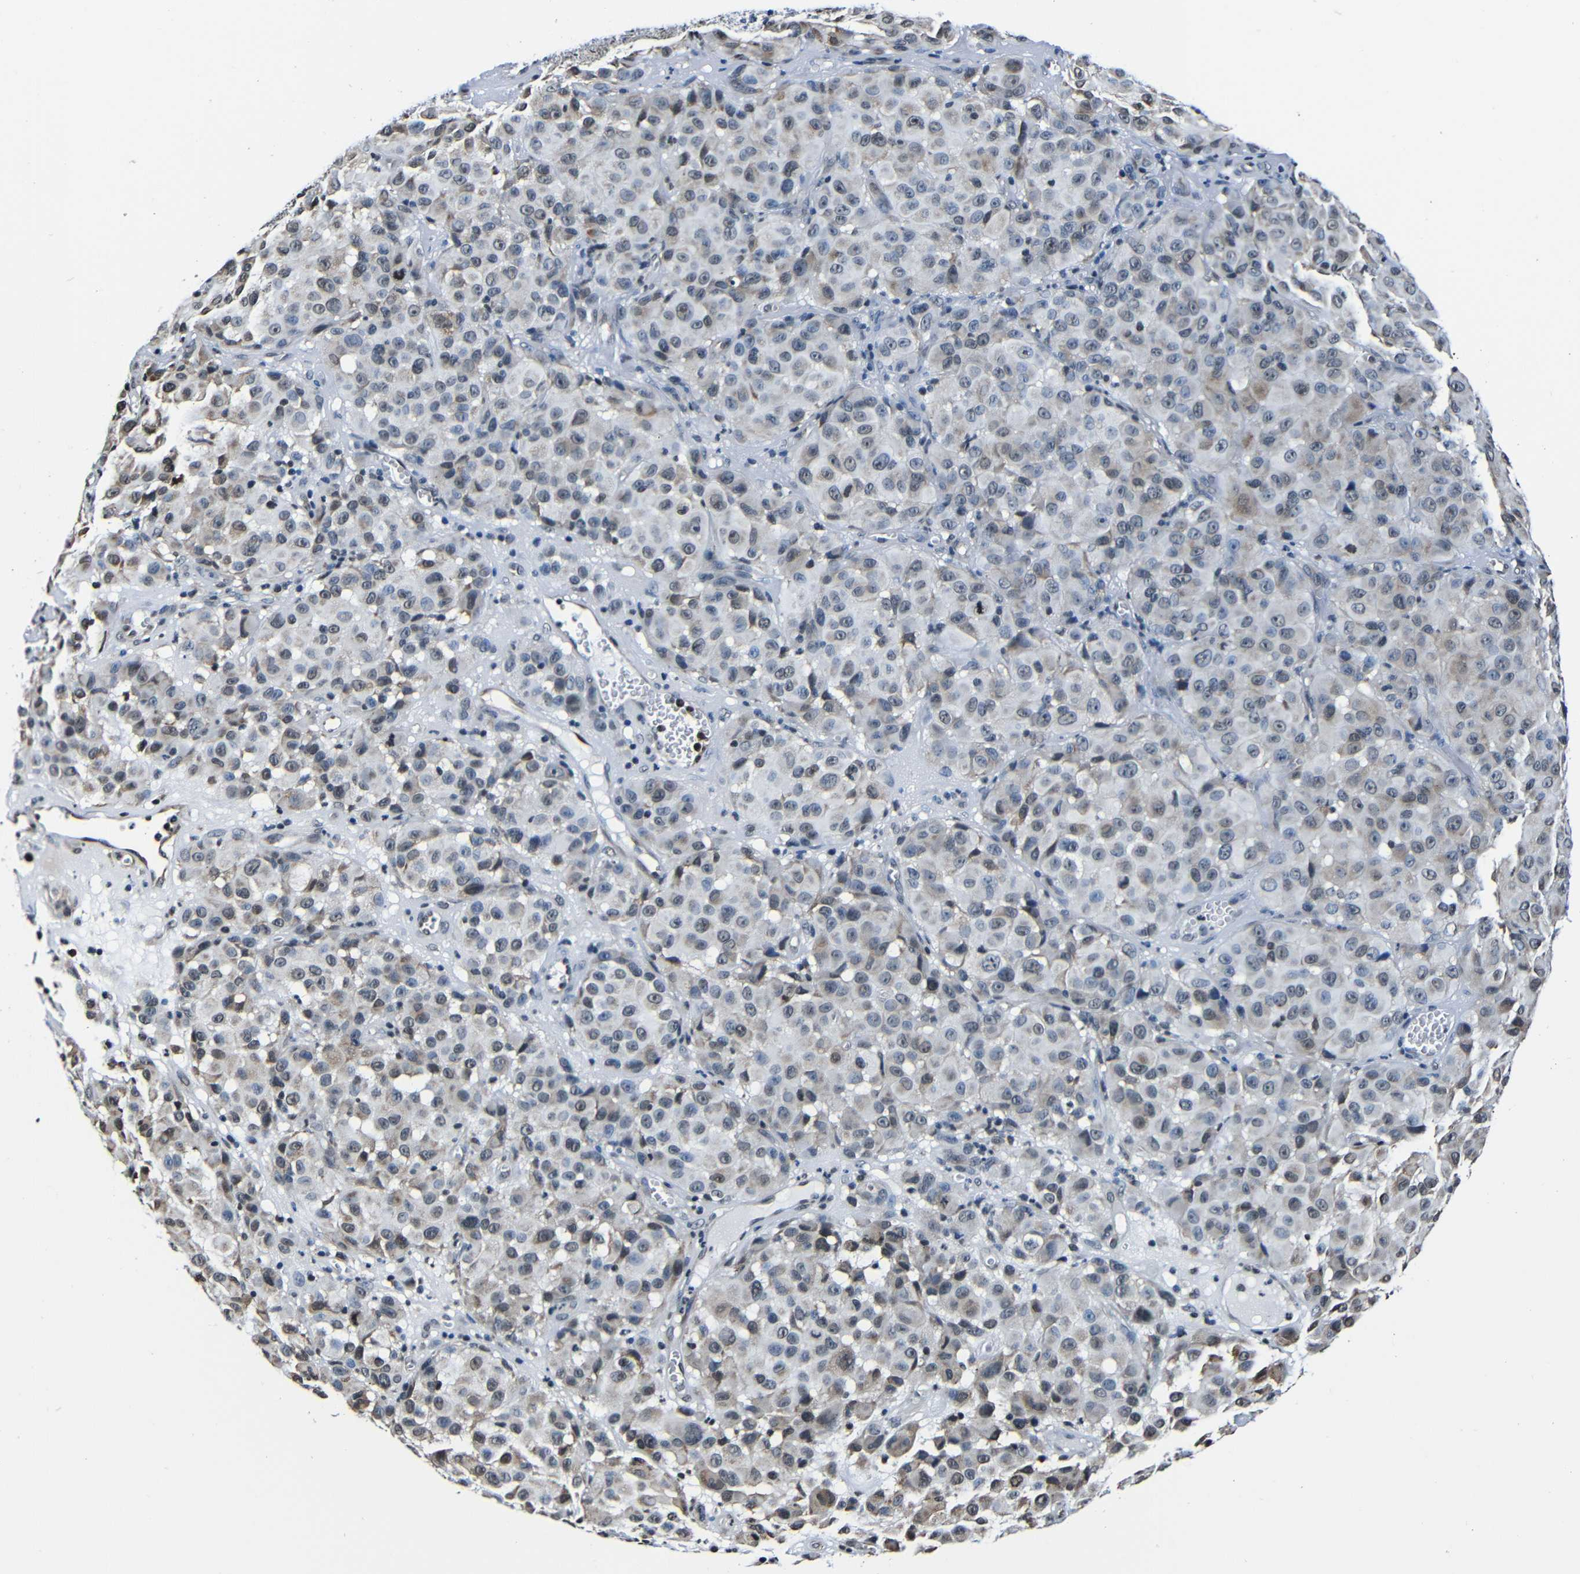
{"staining": {"intensity": "weak", "quantity": "25%-75%", "location": "cytoplasmic/membranous"}, "tissue": "melanoma", "cell_type": "Tumor cells", "image_type": "cancer", "snomed": [{"axis": "morphology", "description": "Malignant melanoma, NOS"}, {"axis": "topography", "description": "Skin"}], "caption": "The histopathology image exhibits staining of melanoma, revealing weak cytoplasmic/membranous protein expression (brown color) within tumor cells. The protein is stained brown, and the nuclei are stained in blue (DAB IHC with brightfield microscopy, high magnification).", "gene": "NCBP3", "patient": {"sex": "female", "age": 21}}